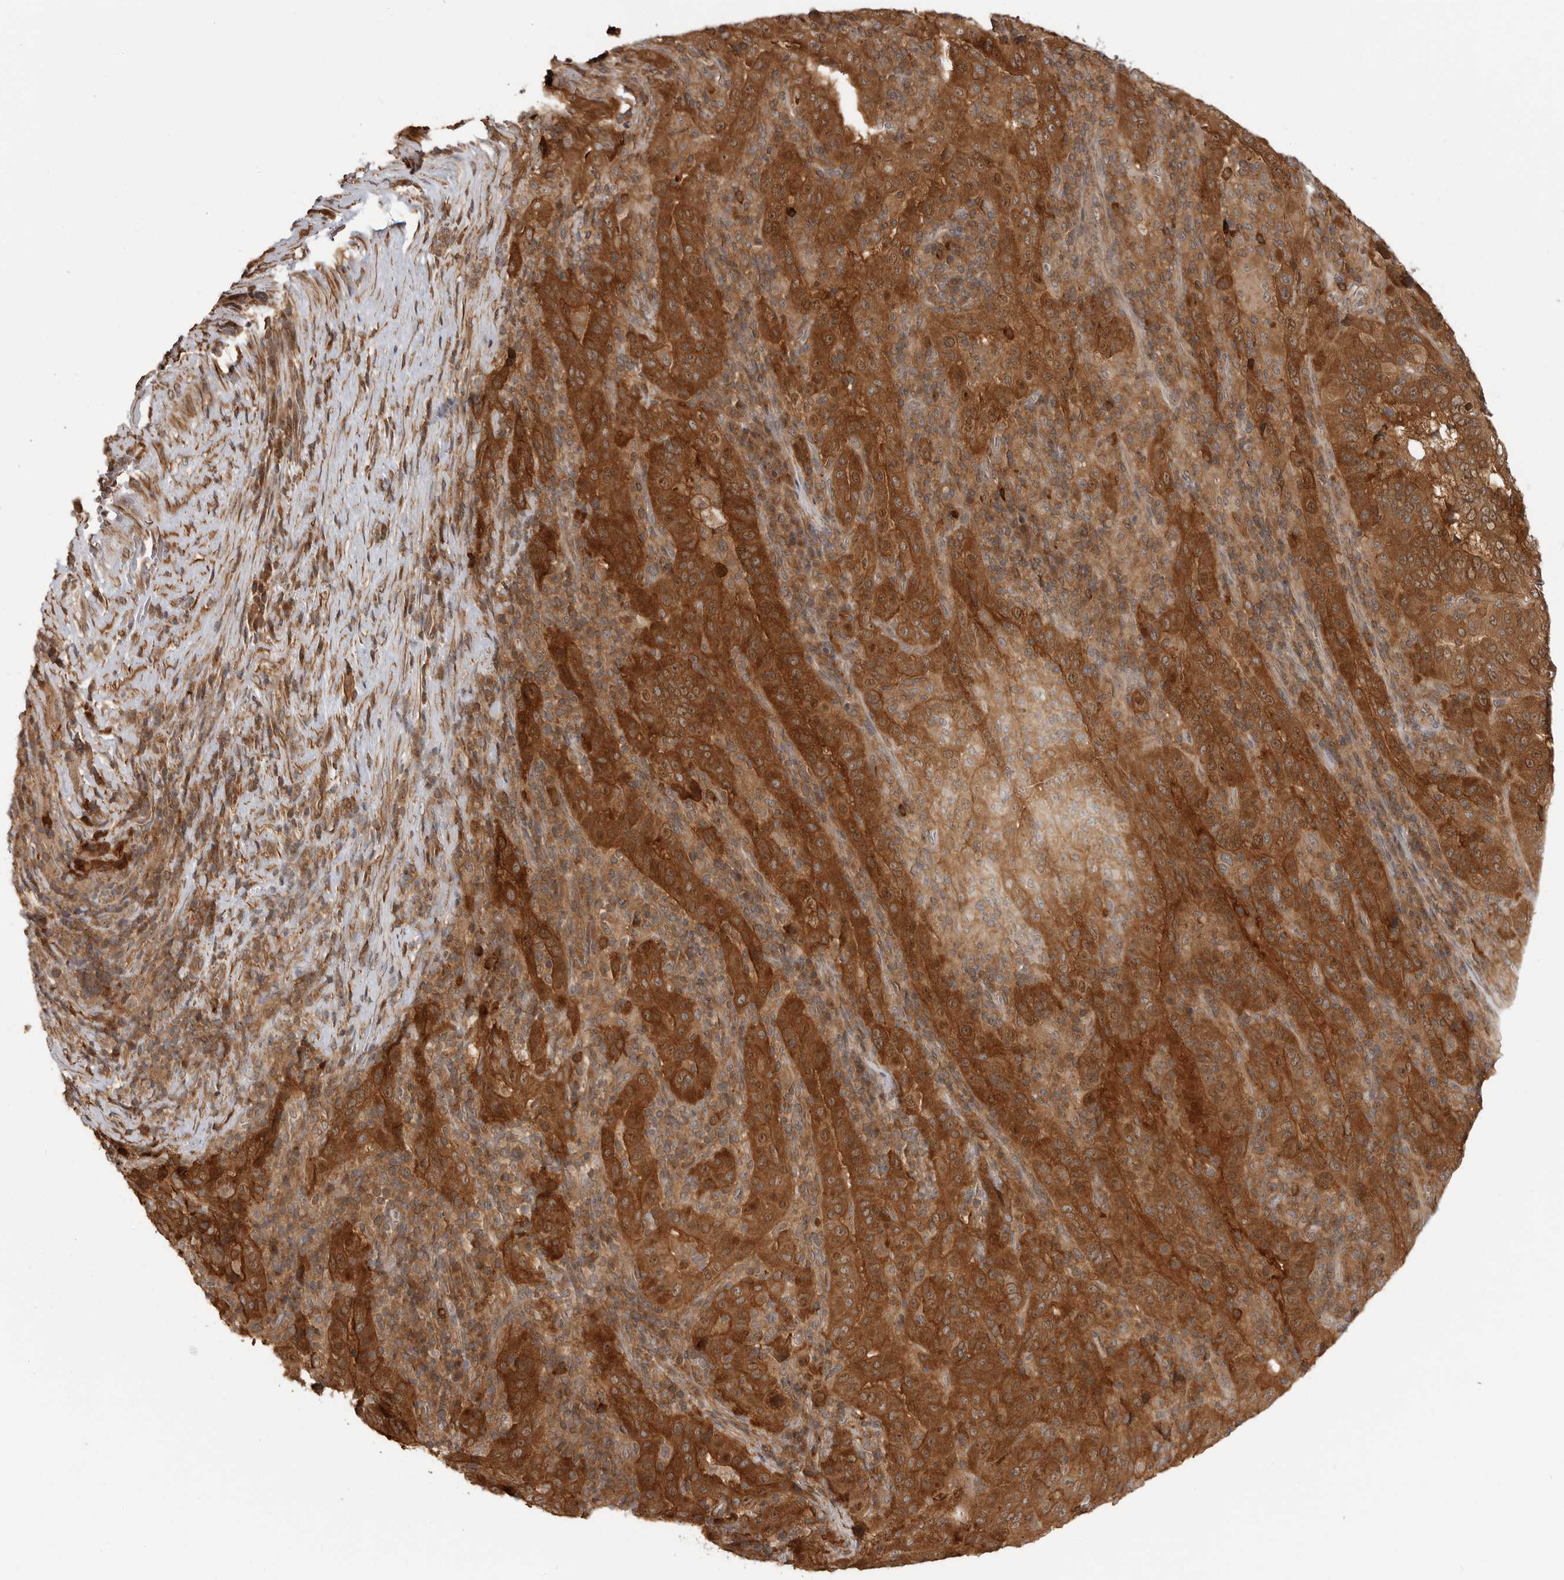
{"staining": {"intensity": "strong", "quantity": ">75%", "location": "cytoplasmic/membranous,nuclear"}, "tissue": "pancreatic cancer", "cell_type": "Tumor cells", "image_type": "cancer", "snomed": [{"axis": "morphology", "description": "Adenocarcinoma, NOS"}, {"axis": "topography", "description": "Pancreas"}], "caption": "Immunohistochemical staining of pancreatic cancer (adenocarcinoma) reveals high levels of strong cytoplasmic/membranous and nuclear protein positivity in approximately >75% of tumor cells.", "gene": "ERN1", "patient": {"sex": "male", "age": 63}}